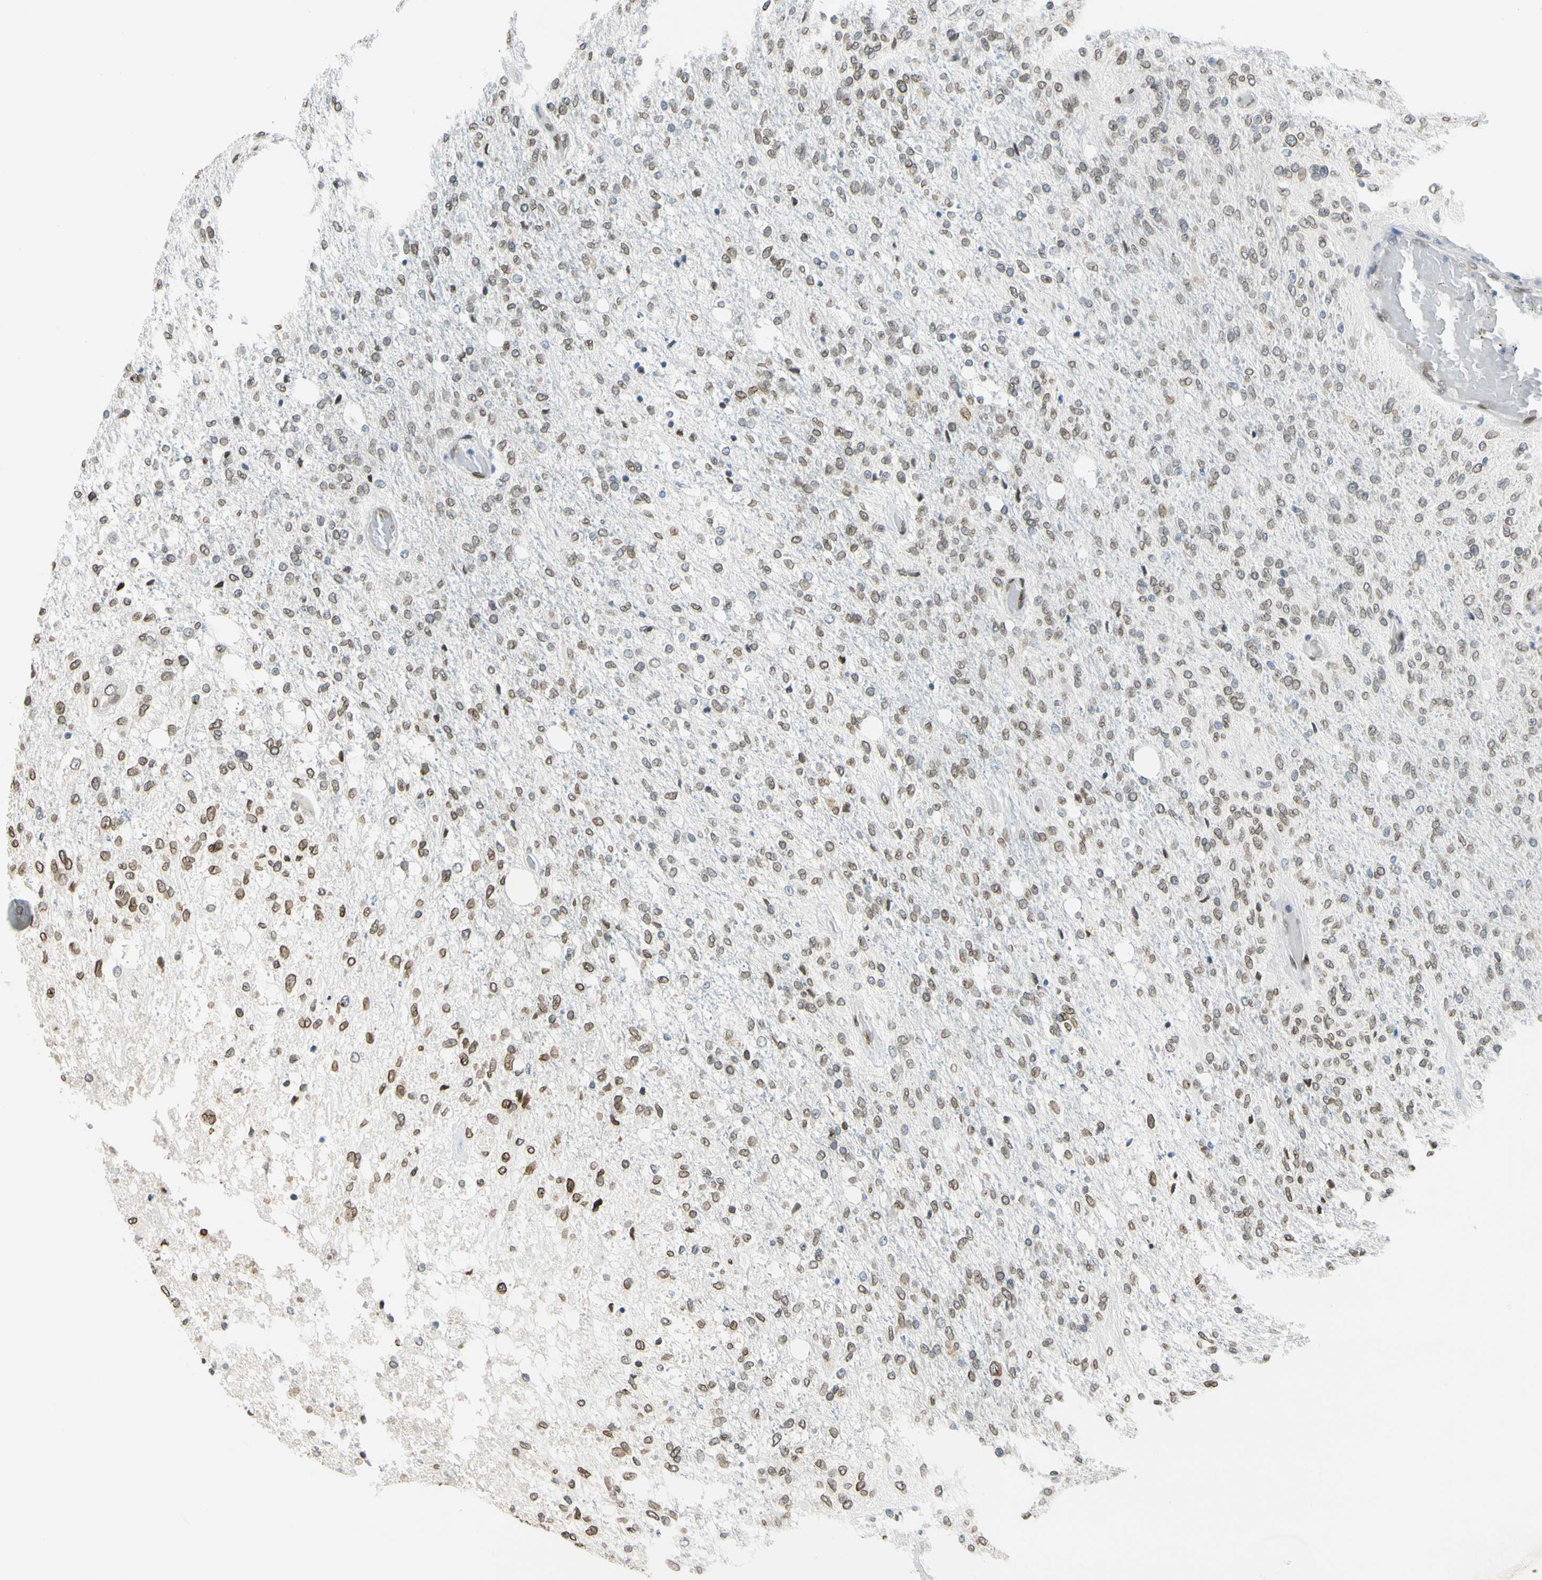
{"staining": {"intensity": "moderate", "quantity": ">75%", "location": "cytoplasmic/membranous,nuclear"}, "tissue": "glioma", "cell_type": "Tumor cells", "image_type": "cancer", "snomed": [{"axis": "morphology", "description": "Normal tissue, NOS"}, {"axis": "morphology", "description": "Glioma, malignant, High grade"}, {"axis": "topography", "description": "Cerebral cortex"}], "caption": "IHC micrograph of neoplastic tissue: malignant high-grade glioma stained using immunohistochemistry reveals medium levels of moderate protein expression localized specifically in the cytoplasmic/membranous and nuclear of tumor cells, appearing as a cytoplasmic/membranous and nuclear brown color.", "gene": "SUN1", "patient": {"sex": "male", "age": 77}}